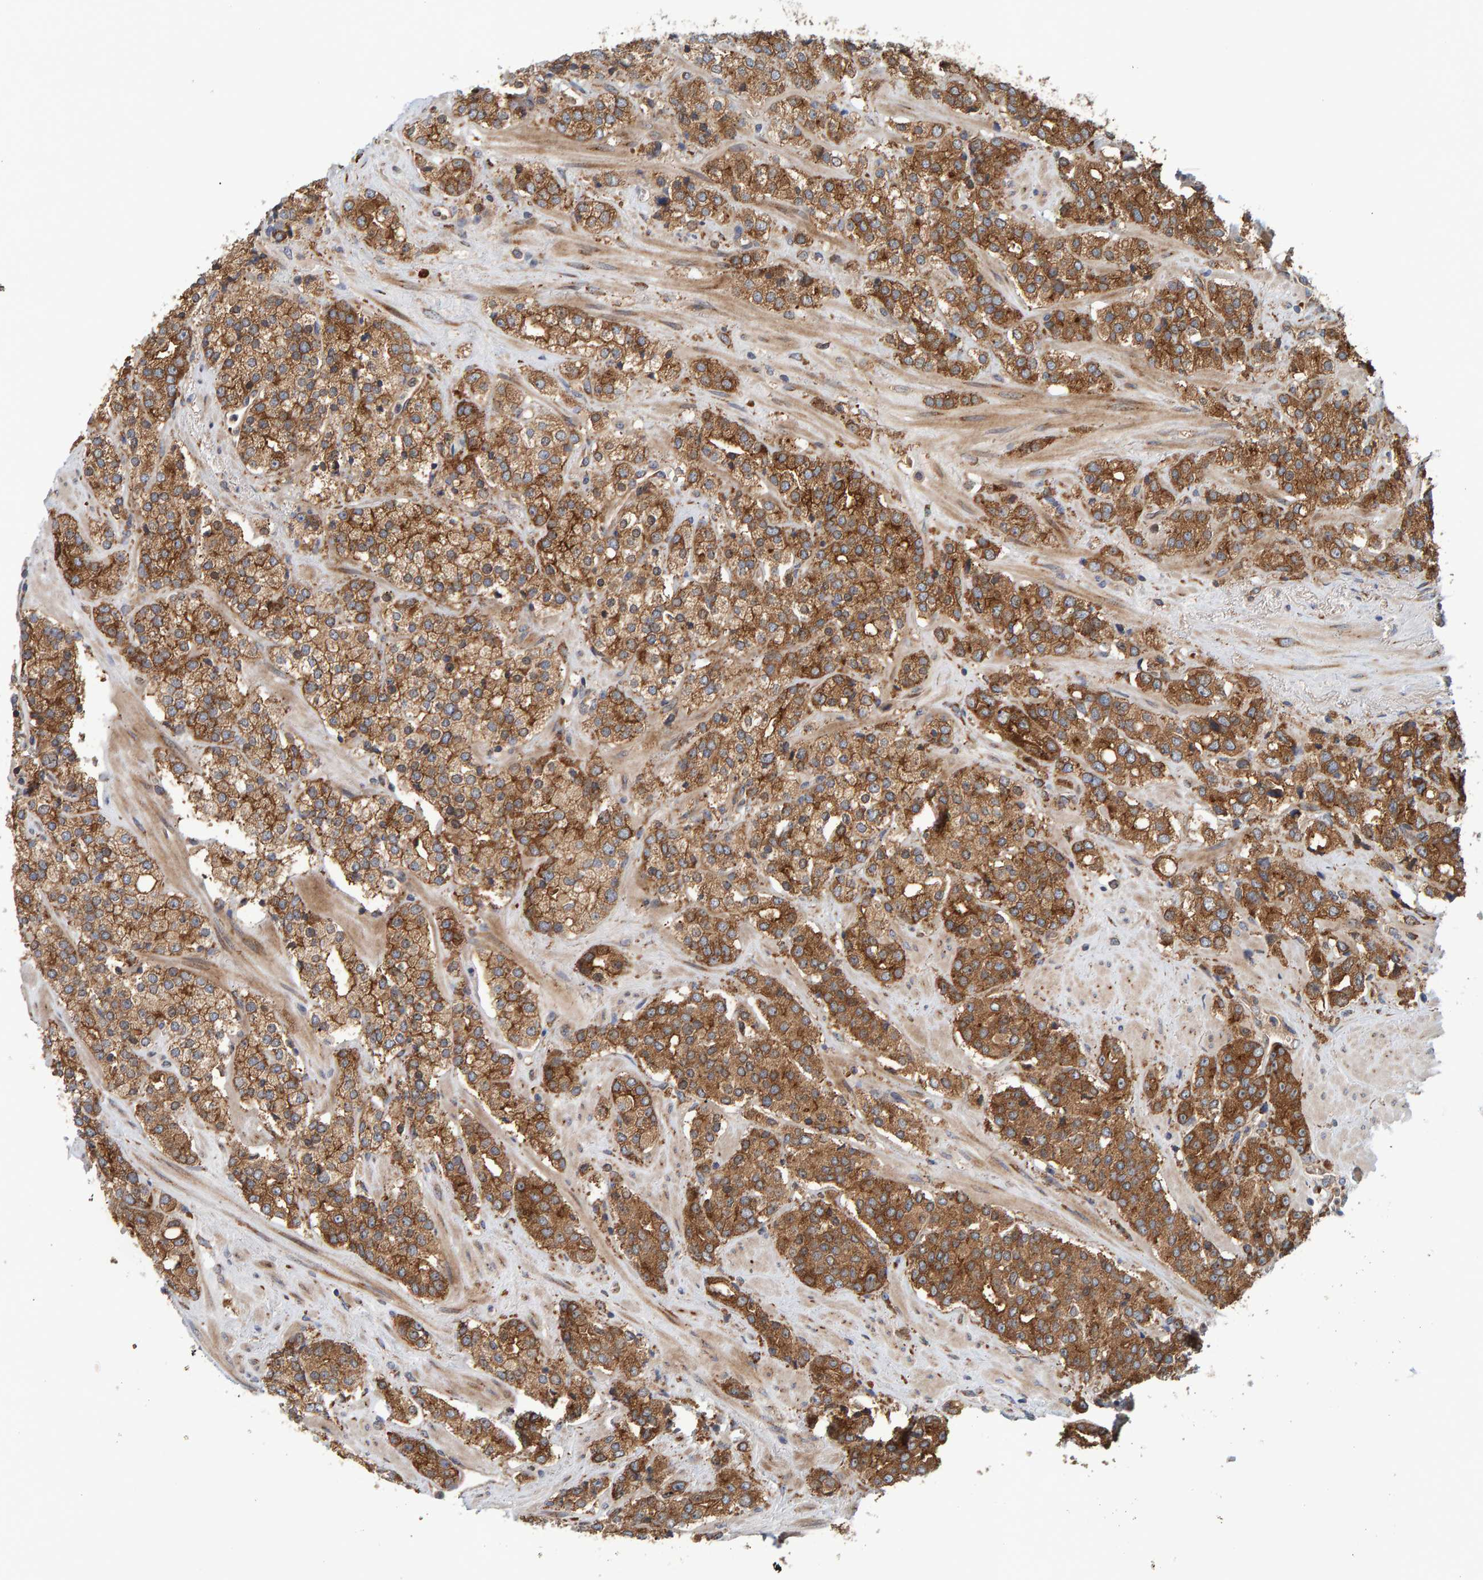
{"staining": {"intensity": "moderate", "quantity": ">75%", "location": "cytoplasmic/membranous"}, "tissue": "prostate cancer", "cell_type": "Tumor cells", "image_type": "cancer", "snomed": [{"axis": "morphology", "description": "Adenocarcinoma, High grade"}, {"axis": "topography", "description": "Prostate"}], "caption": "Brown immunohistochemical staining in prostate cancer demonstrates moderate cytoplasmic/membranous expression in approximately >75% of tumor cells.", "gene": "BAIAP2", "patient": {"sex": "male", "age": 71}}